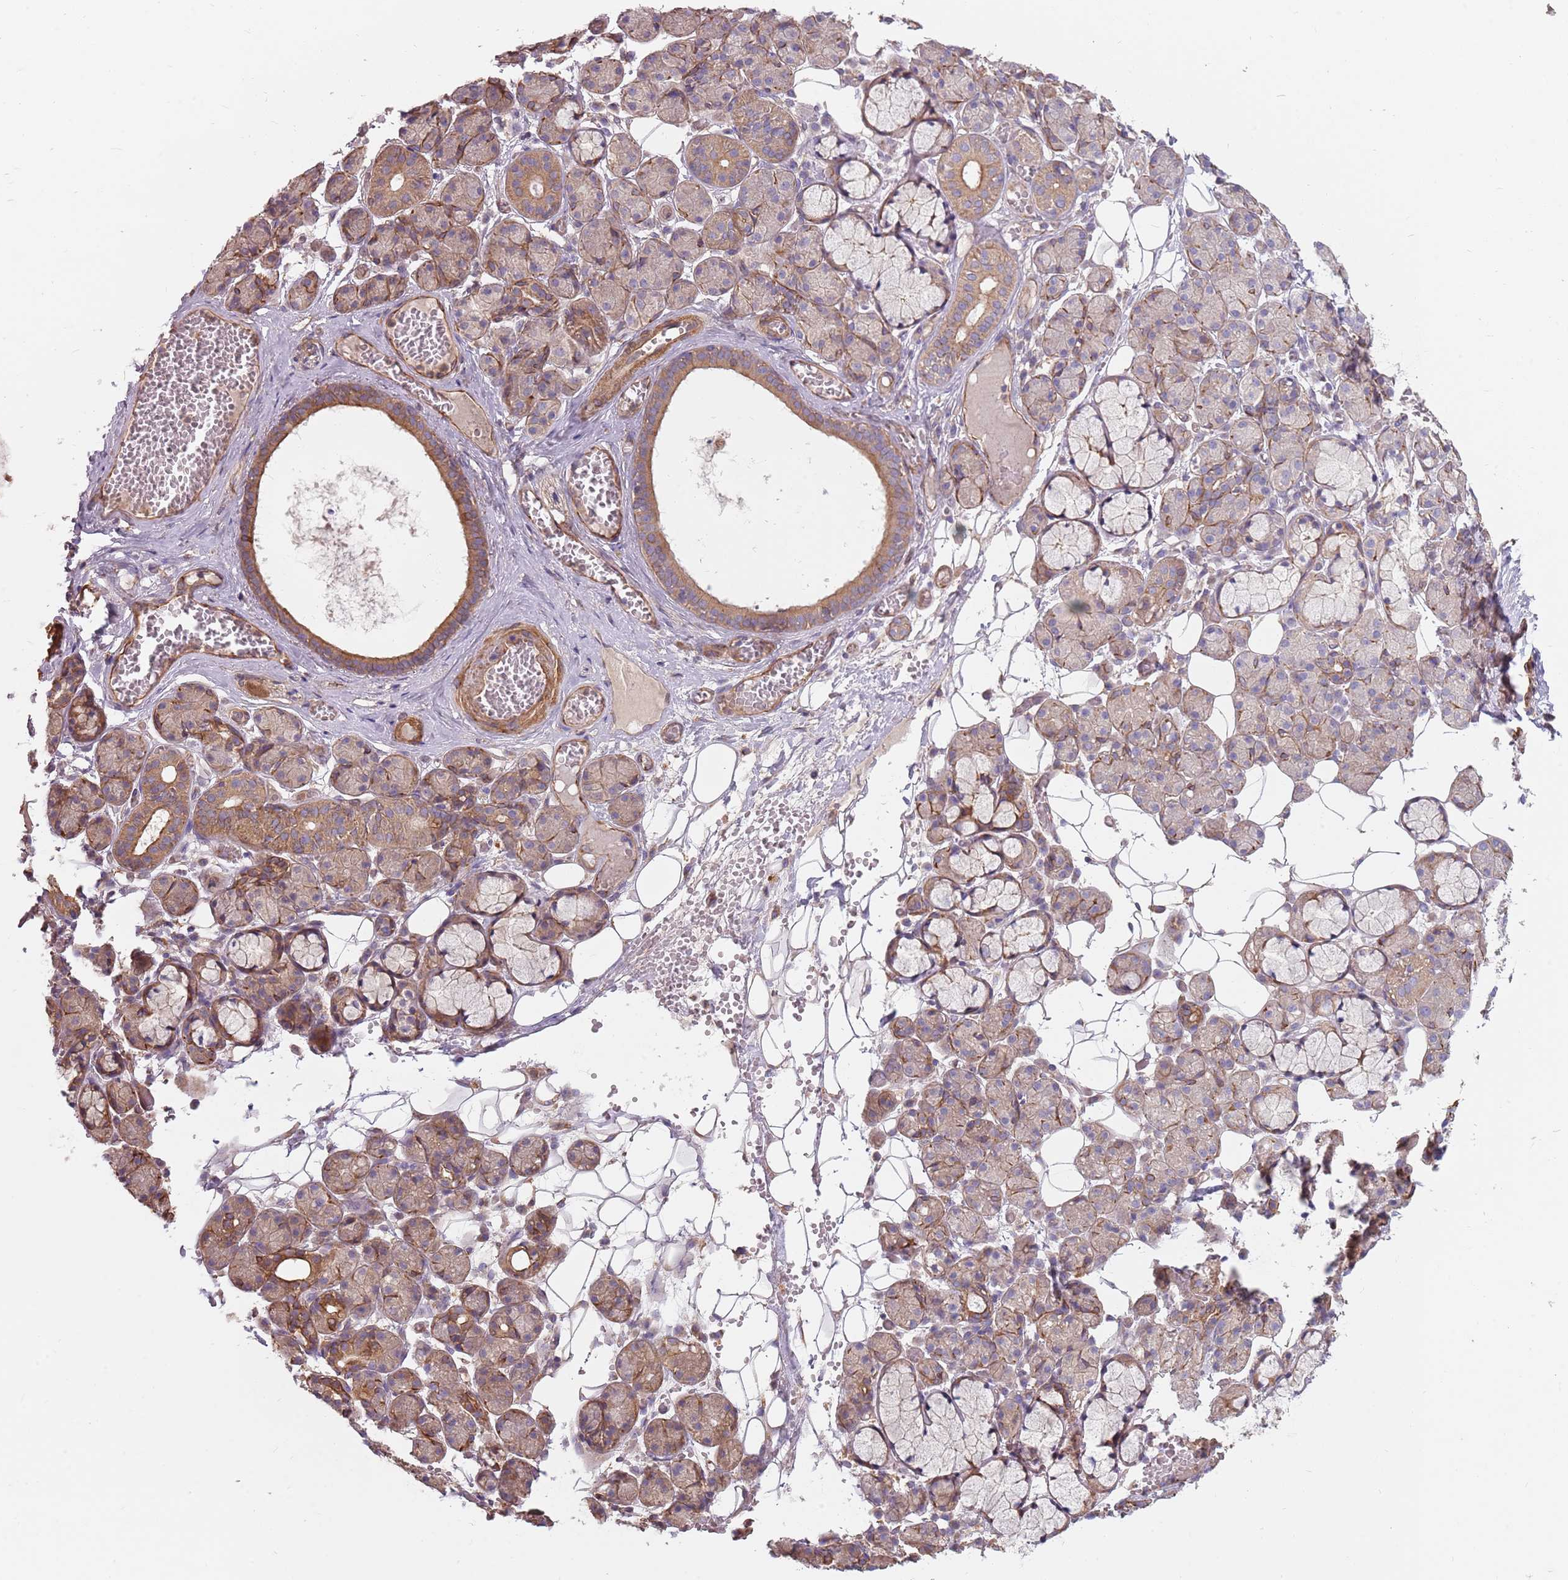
{"staining": {"intensity": "moderate", "quantity": ">75%", "location": "cytoplasmic/membranous"}, "tissue": "salivary gland", "cell_type": "Glandular cells", "image_type": "normal", "snomed": [{"axis": "morphology", "description": "Normal tissue, NOS"}, {"axis": "topography", "description": "Salivary gland"}], "caption": "Protein expression analysis of normal salivary gland demonstrates moderate cytoplasmic/membranous staining in approximately >75% of glandular cells.", "gene": "SPDL1", "patient": {"sex": "male", "age": 63}}